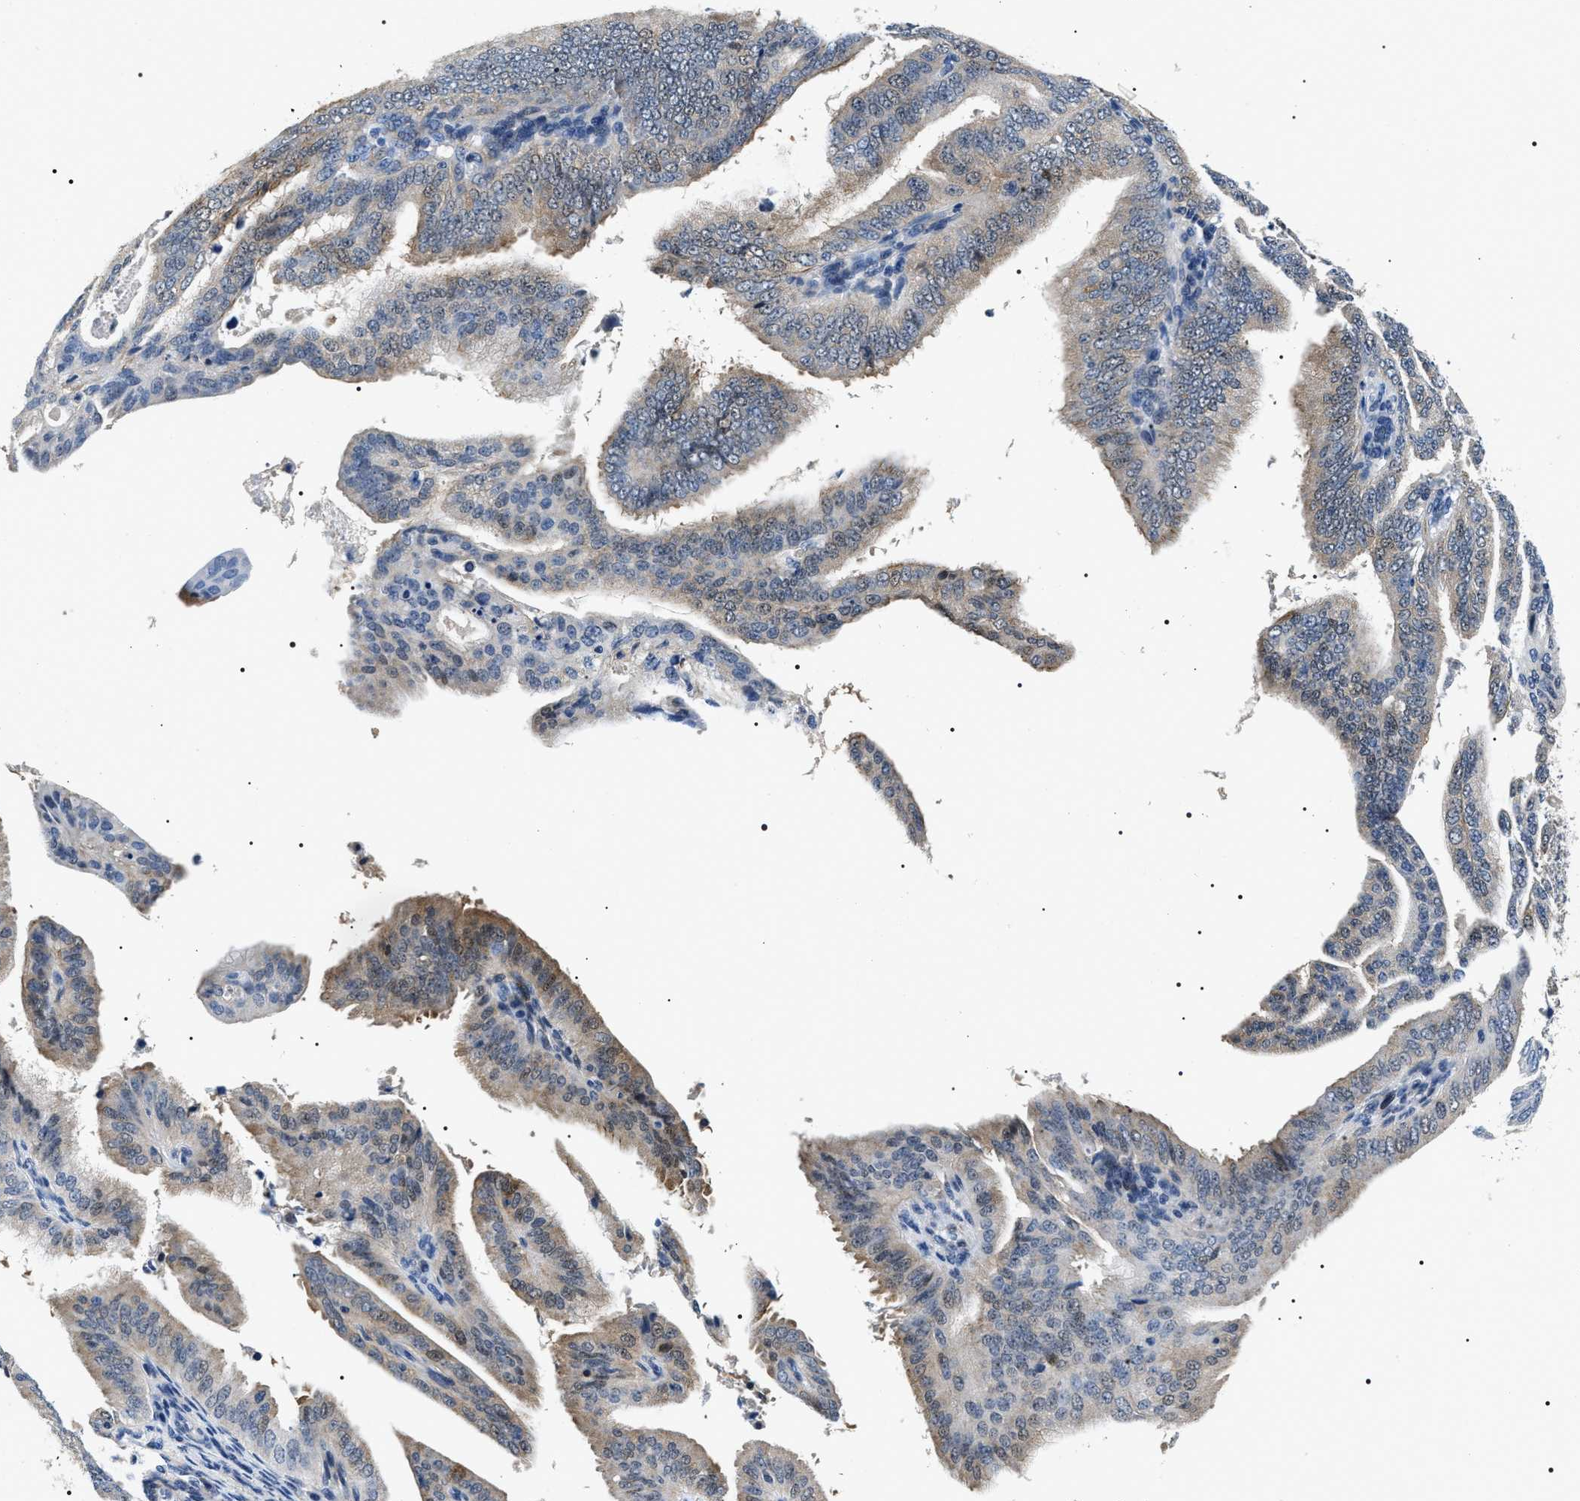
{"staining": {"intensity": "weak", "quantity": "<25%", "location": "cytoplasmic/membranous"}, "tissue": "endometrial cancer", "cell_type": "Tumor cells", "image_type": "cancer", "snomed": [{"axis": "morphology", "description": "Adenocarcinoma, NOS"}, {"axis": "topography", "description": "Endometrium"}], "caption": "Photomicrograph shows no significant protein positivity in tumor cells of endometrial cancer.", "gene": "BAG2", "patient": {"sex": "female", "age": 58}}